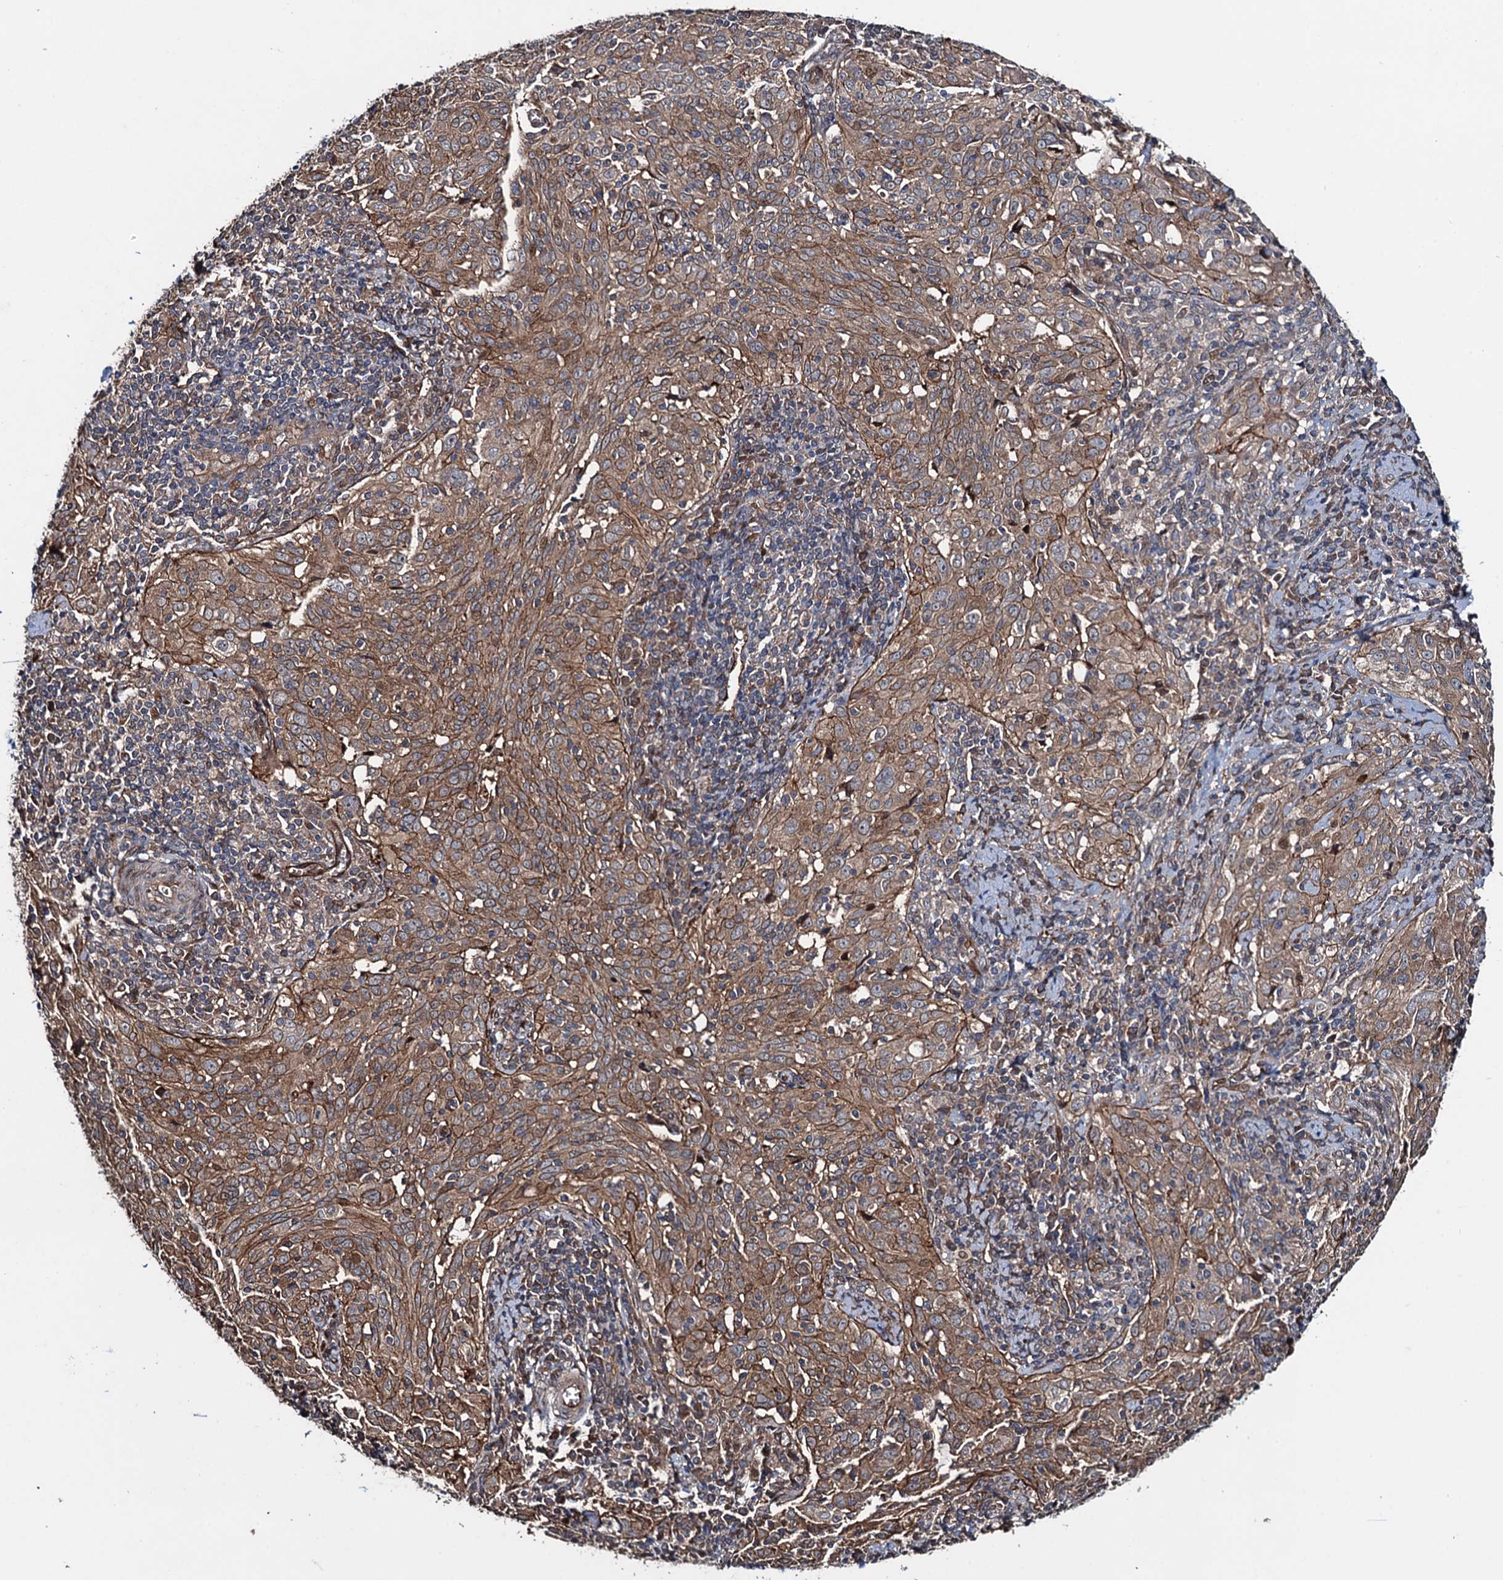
{"staining": {"intensity": "moderate", "quantity": ">75%", "location": "cytoplasmic/membranous"}, "tissue": "cervical cancer", "cell_type": "Tumor cells", "image_type": "cancer", "snomed": [{"axis": "morphology", "description": "Normal tissue, NOS"}, {"axis": "morphology", "description": "Squamous cell carcinoma, NOS"}, {"axis": "topography", "description": "Cervix"}], "caption": "Cervical squamous cell carcinoma stained with a protein marker displays moderate staining in tumor cells.", "gene": "RHOBTB1", "patient": {"sex": "female", "age": 31}}